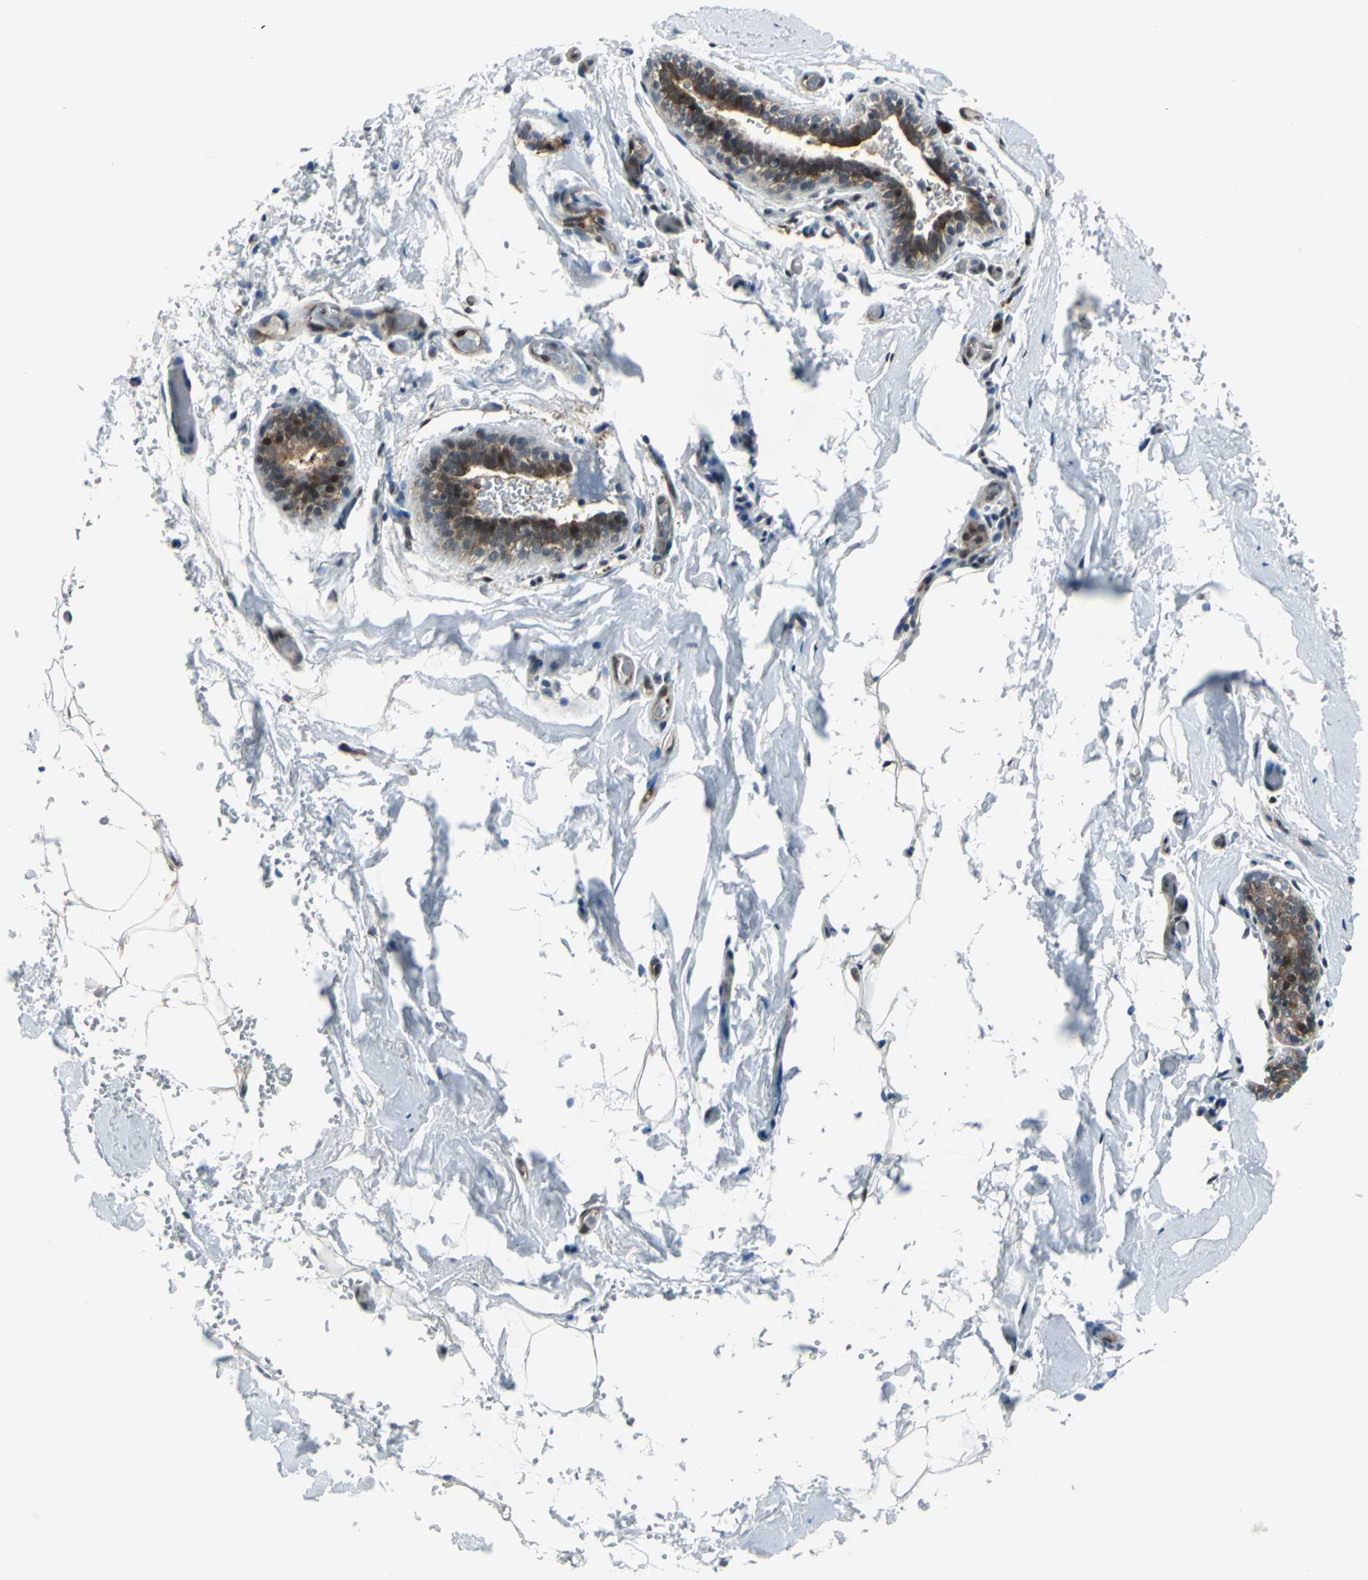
{"staining": {"intensity": "weak", "quantity": ">75%", "location": "nuclear"}, "tissue": "breast", "cell_type": "Adipocytes", "image_type": "normal", "snomed": [{"axis": "morphology", "description": "Normal tissue, NOS"}, {"axis": "topography", "description": "Breast"}, {"axis": "topography", "description": "Soft tissue"}], "caption": "A low amount of weak nuclear positivity is appreciated in about >75% of adipocytes in unremarkable breast.", "gene": "POLR3K", "patient": {"sex": "female", "age": 75}}